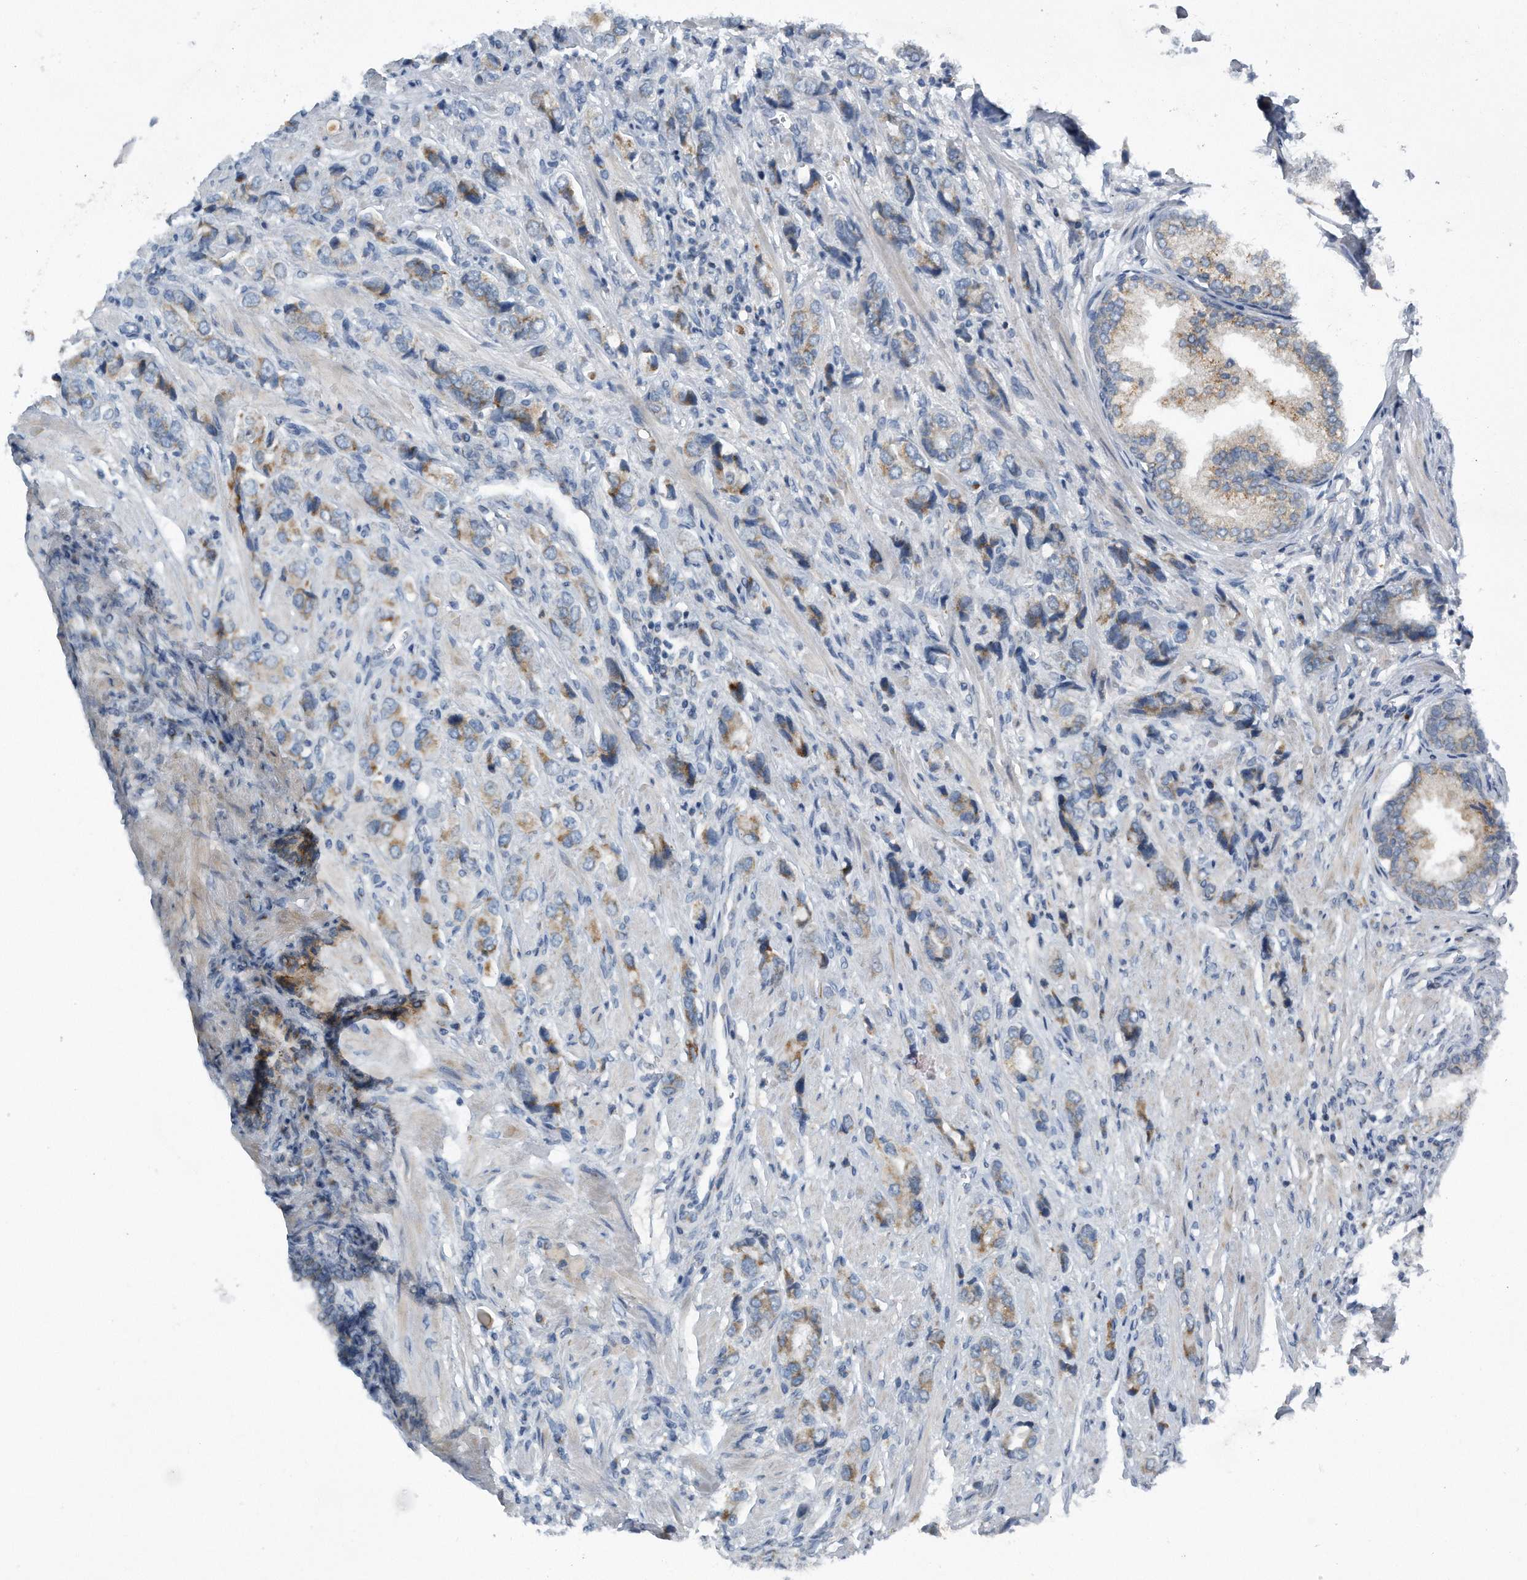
{"staining": {"intensity": "weak", "quantity": "25%-75%", "location": "cytoplasmic/membranous"}, "tissue": "prostate cancer", "cell_type": "Tumor cells", "image_type": "cancer", "snomed": [{"axis": "morphology", "description": "Adenocarcinoma, High grade"}, {"axis": "topography", "description": "Prostate"}], "caption": "Protein staining displays weak cytoplasmic/membranous expression in approximately 25%-75% of tumor cells in prostate cancer (high-grade adenocarcinoma).", "gene": "LYRM4", "patient": {"sex": "male", "age": 61}}